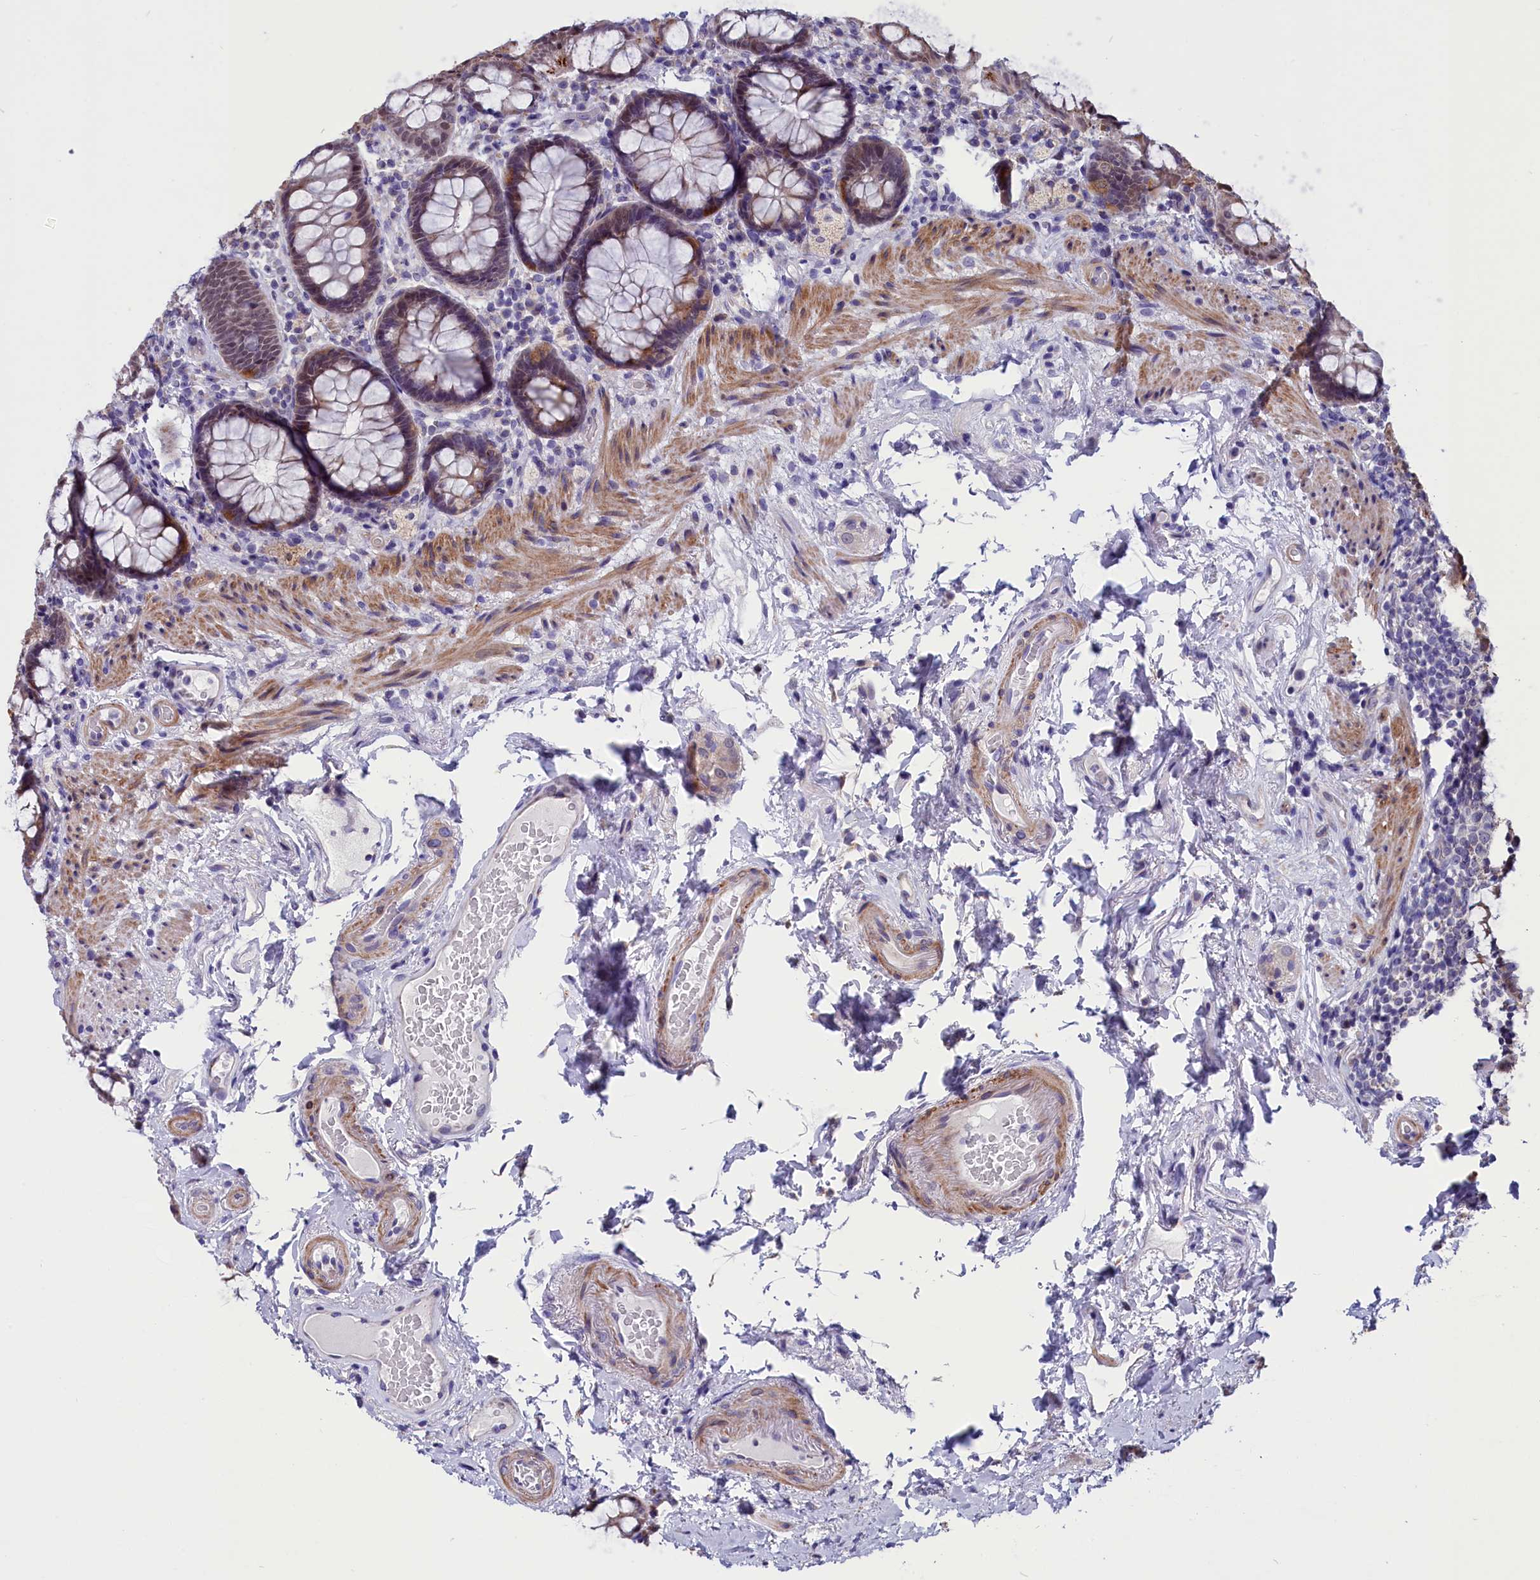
{"staining": {"intensity": "weak", "quantity": ">75%", "location": "cytoplasmic/membranous,nuclear"}, "tissue": "rectum", "cell_type": "Glandular cells", "image_type": "normal", "snomed": [{"axis": "morphology", "description": "Normal tissue, NOS"}, {"axis": "topography", "description": "Rectum"}], "caption": "Human rectum stained for a protein (brown) shows weak cytoplasmic/membranous,nuclear positive expression in approximately >75% of glandular cells.", "gene": "SCD5", "patient": {"sex": "male", "age": 83}}